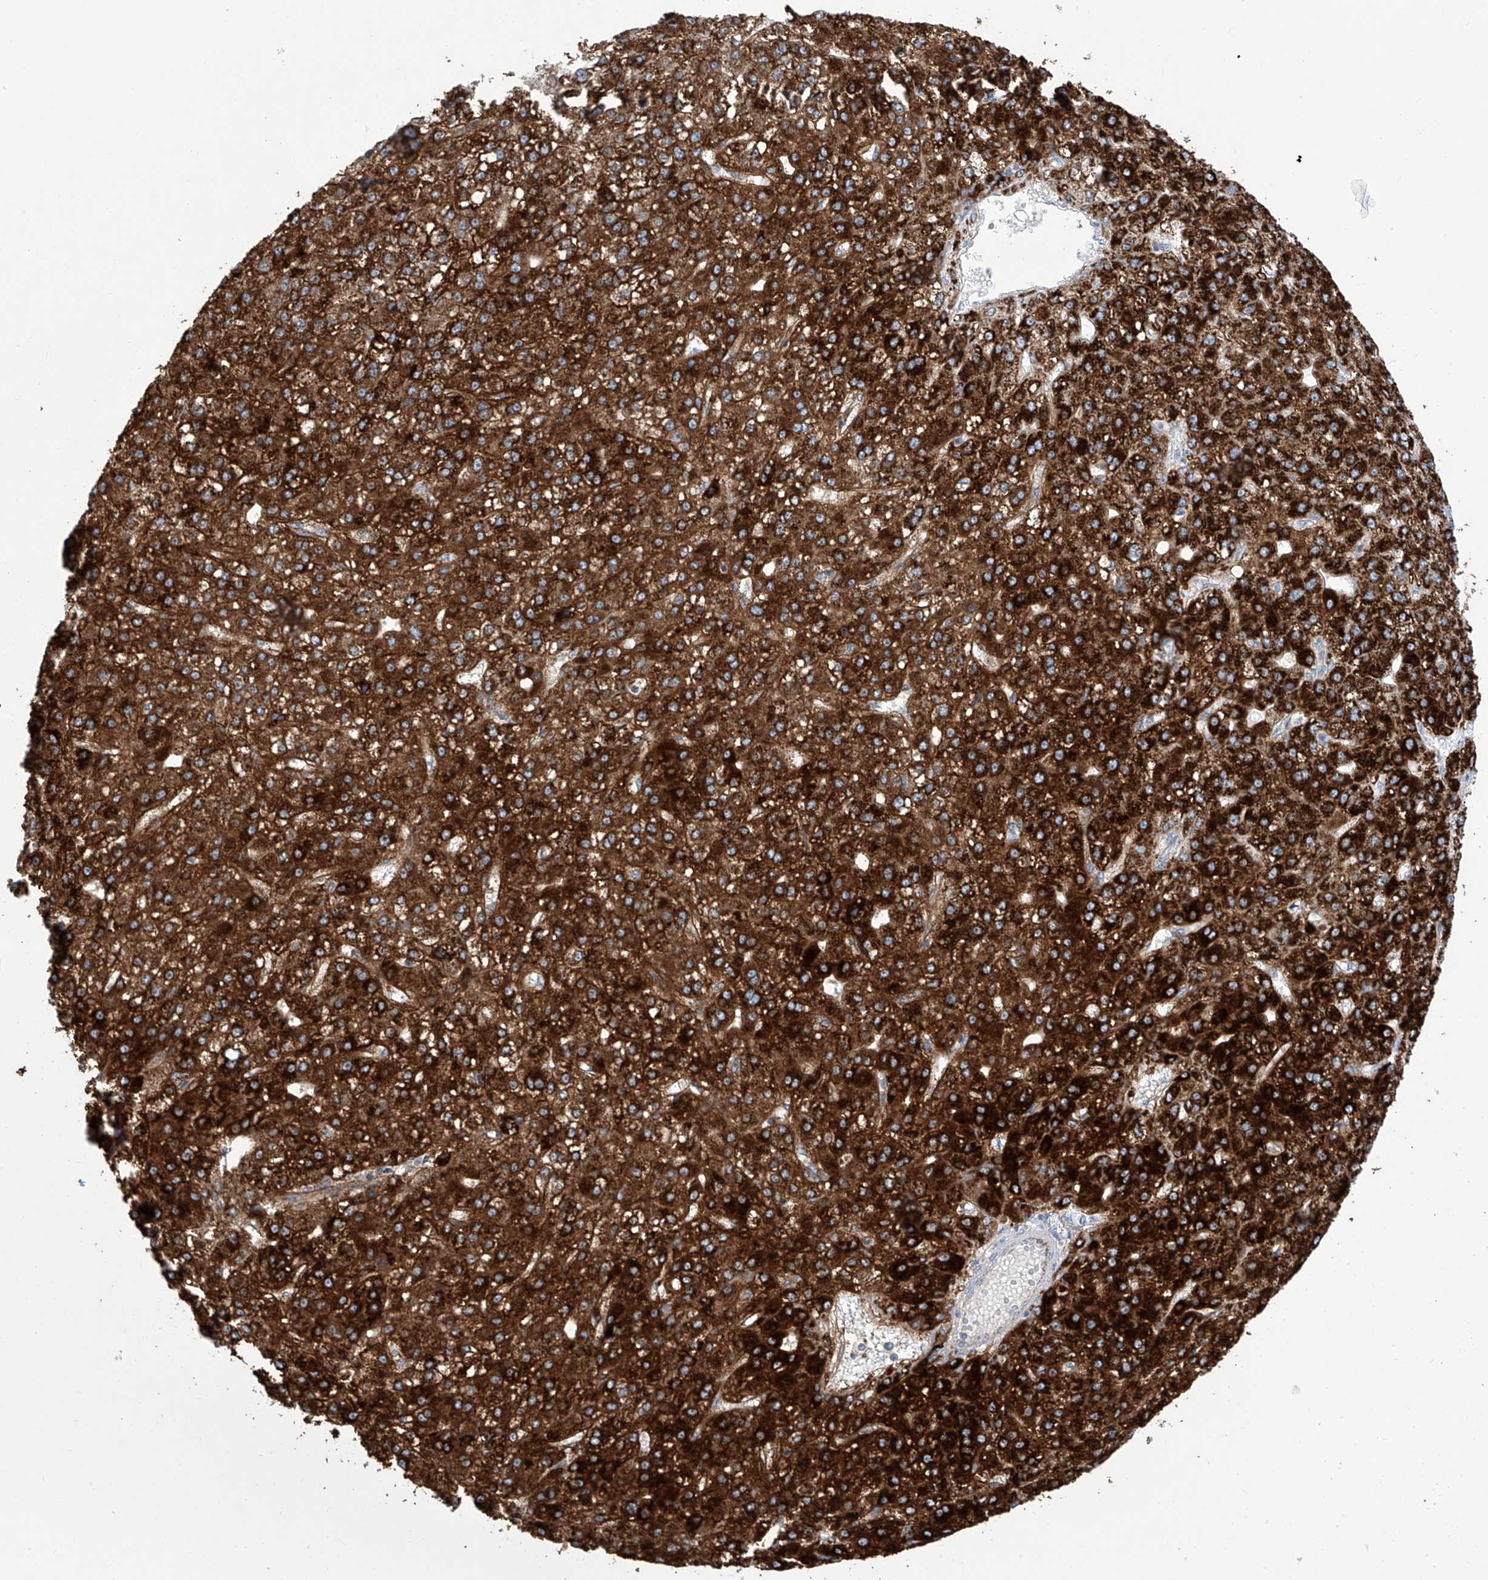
{"staining": {"intensity": "strong", "quantity": ">75%", "location": "cytoplasmic/membranous"}, "tissue": "liver cancer", "cell_type": "Tumor cells", "image_type": "cancer", "snomed": [{"axis": "morphology", "description": "Carcinoma, Hepatocellular, NOS"}, {"axis": "topography", "description": "Liver"}], "caption": "DAB immunohistochemical staining of human liver cancer displays strong cytoplasmic/membranous protein expression in about >75% of tumor cells.", "gene": "ALDH6A1", "patient": {"sex": "male", "age": 67}}